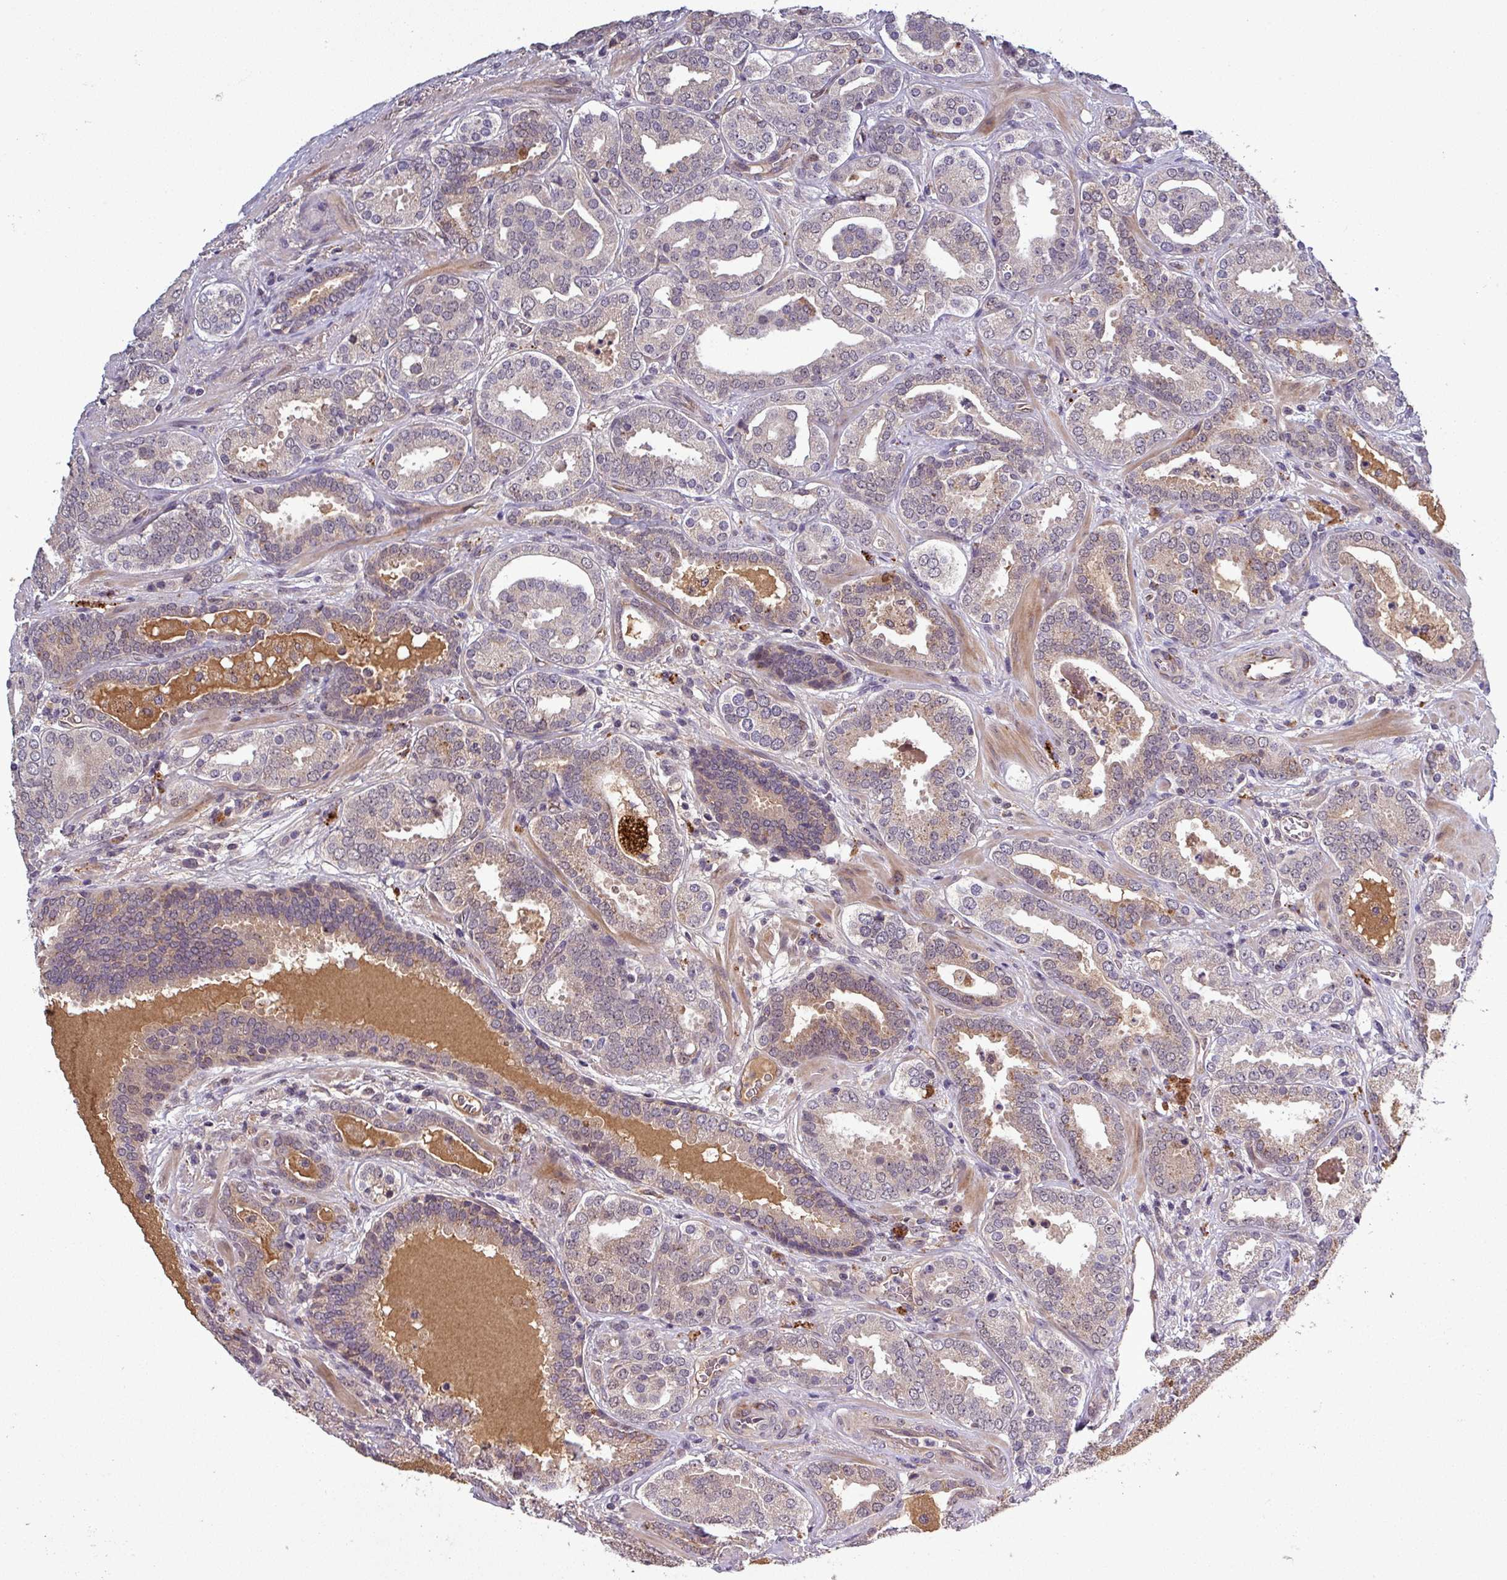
{"staining": {"intensity": "weak", "quantity": "<25%", "location": "cytoplasmic/membranous"}, "tissue": "prostate cancer", "cell_type": "Tumor cells", "image_type": "cancer", "snomed": [{"axis": "morphology", "description": "Adenocarcinoma, High grade"}, {"axis": "topography", "description": "Prostate"}], "caption": "Photomicrograph shows no significant protein positivity in tumor cells of adenocarcinoma (high-grade) (prostate). (DAB (3,3'-diaminobenzidine) IHC visualized using brightfield microscopy, high magnification).", "gene": "PUS1", "patient": {"sex": "male", "age": 65}}